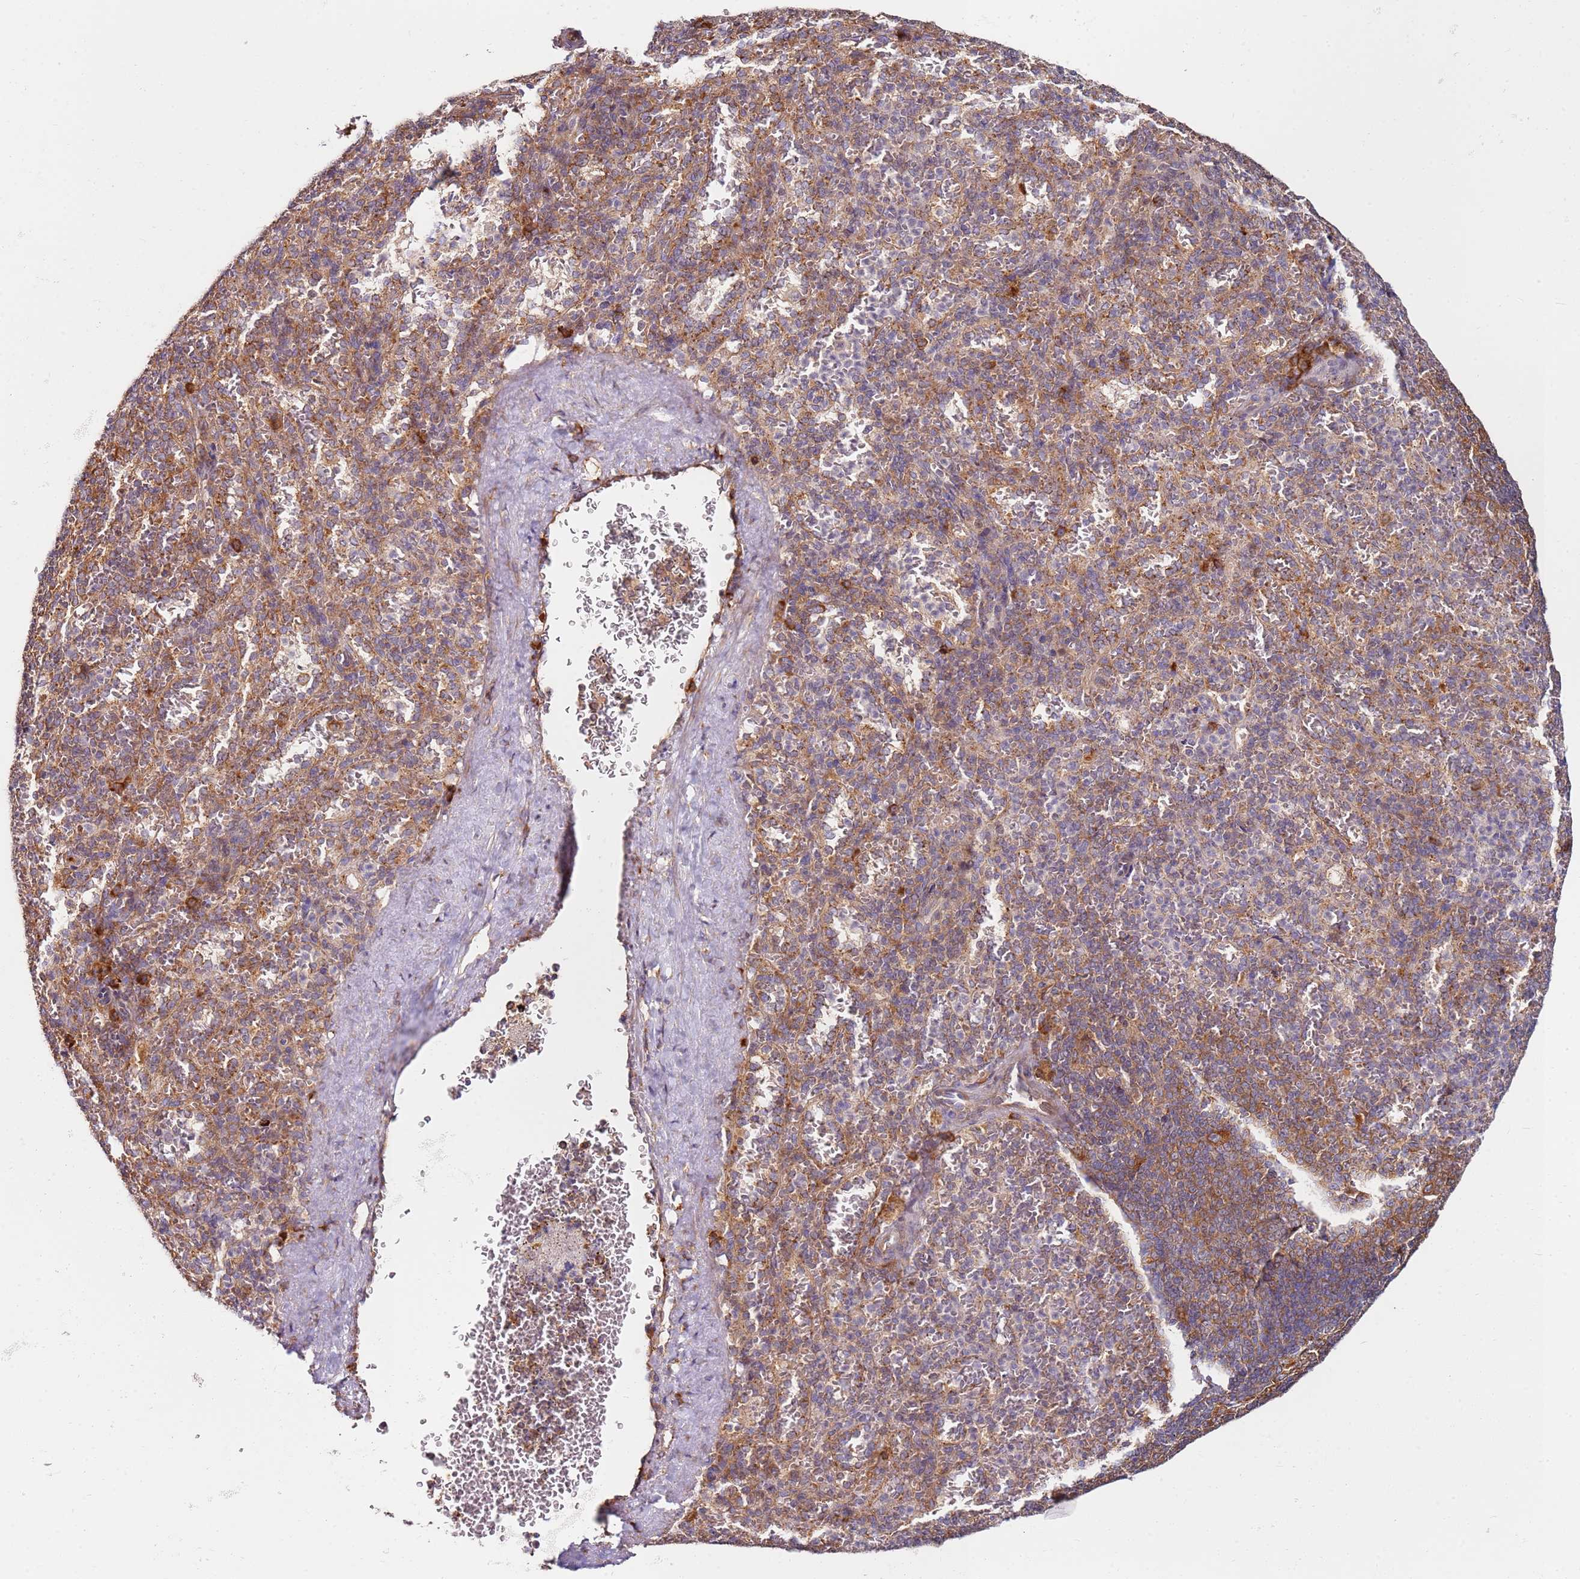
{"staining": {"intensity": "moderate", "quantity": "<25%", "location": "cytoplasmic/membranous"}, "tissue": "spleen", "cell_type": "Cells in red pulp", "image_type": "normal", "snomed": [{"axis": "morphology", "description": "Normal tissue, NOS"}, {"axis": "topography", "description": "Spleen"}], "caption": "Spleen stained for a protein (brown) reveals moderate cytoplasmic/membranous positive staining in about <25% of cells in red pulp.", "gene": "RPS3A", "patient": {"sex": "female", "age": 21}}